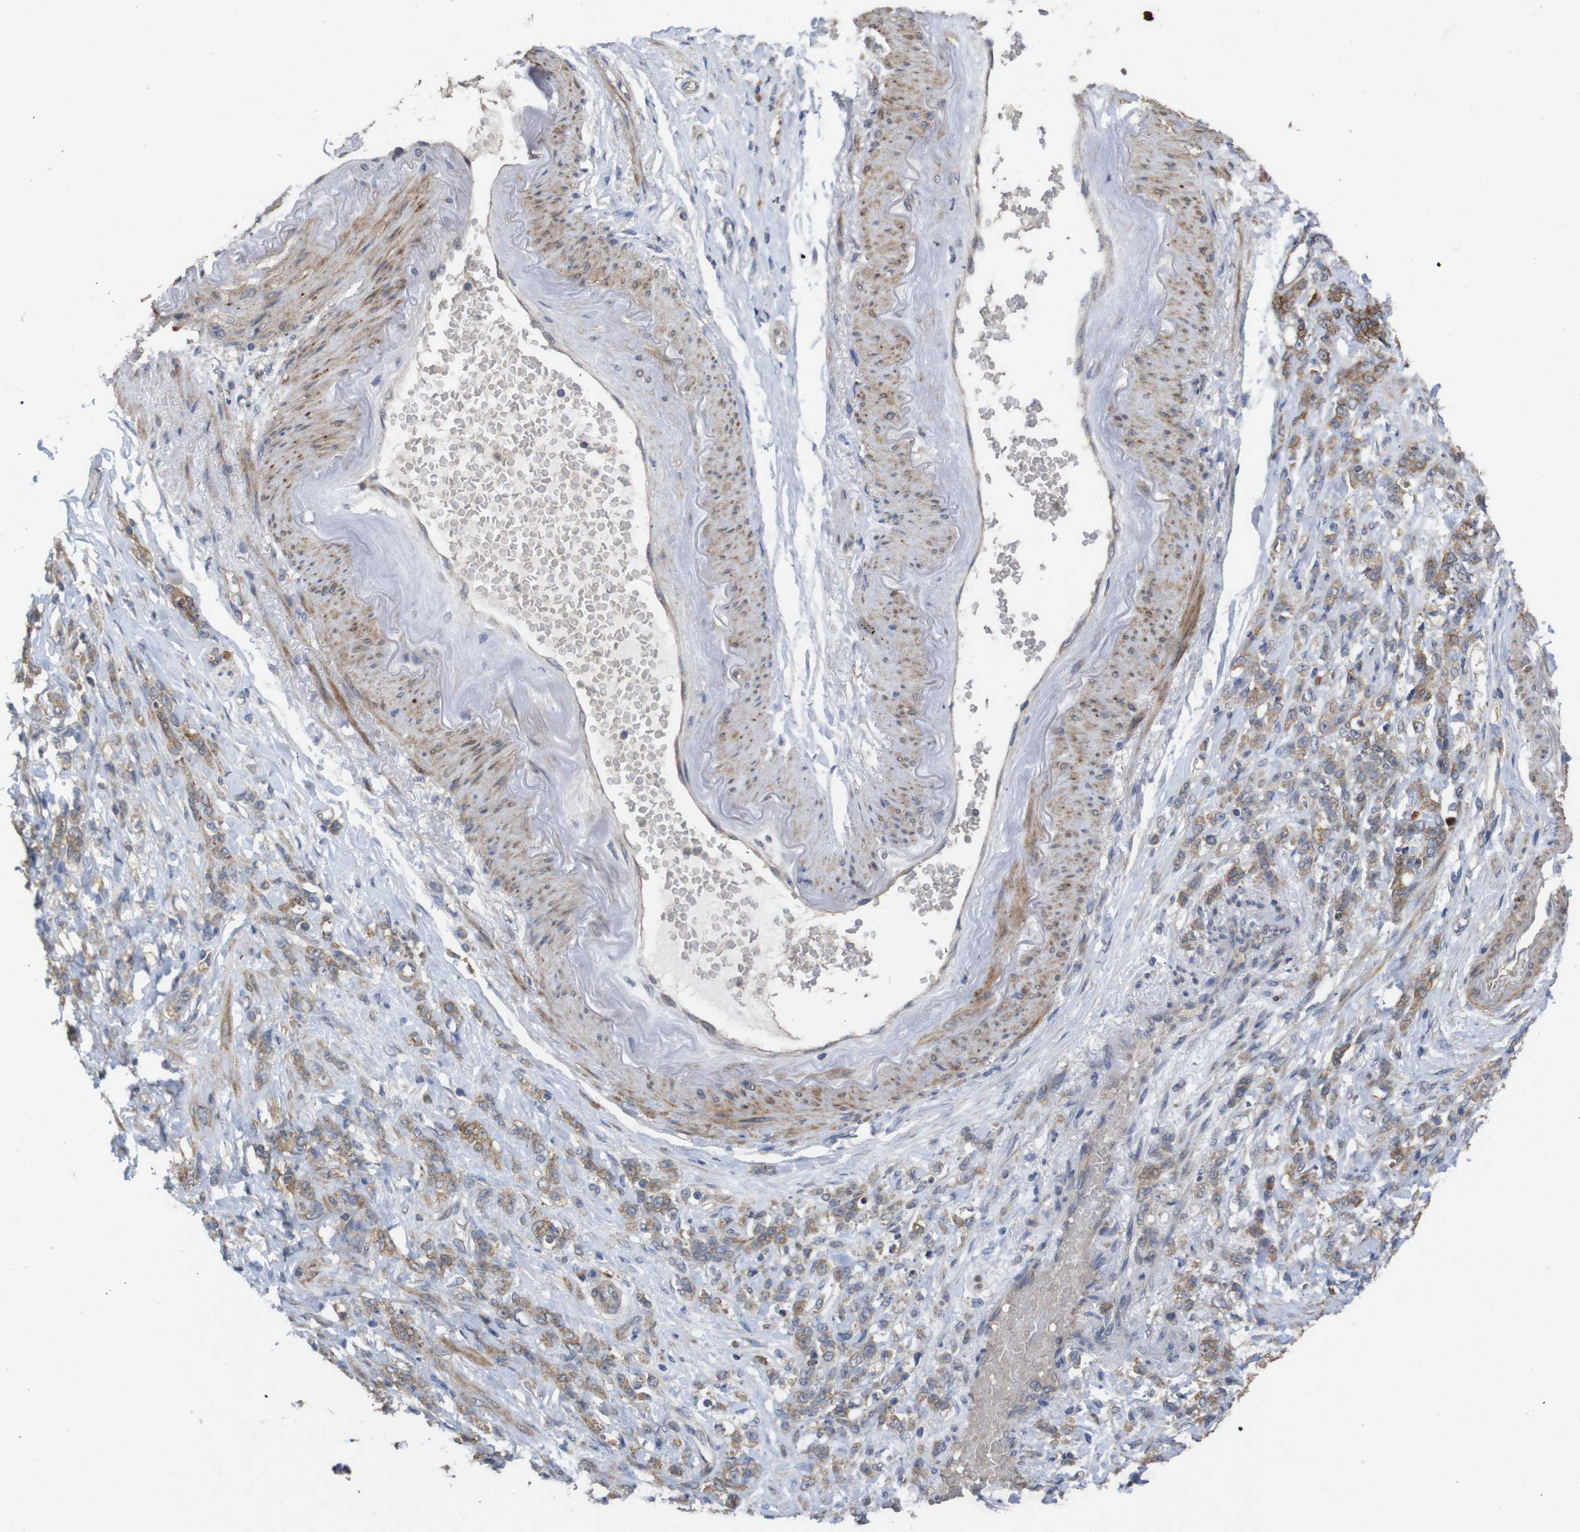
{"staining": {"intensity": "weak", "quantity": ">75%", "location": "cytoplasmic/membranous"}, "tissue": "stomach cancer", "cell_type": "Tumor cells", "image_type": "cancer", "snomed": [{"axis": "morphology", "description": "Adenocarcinoma, NOS"}, {"axis": "topography", "description": "Stomach"}], "caption": "IHC micrograph of neoplastic tissue: stomach cancer (adenocarcinoma) stained using immunohistochemistry (IHC) reveals low levels of weak protein expression localized specifically in the cytoplasmic/membranous of tumor cells, appearing as a cytoplasmic/membranous brown color.", "gene": "KCNS3", "patient": {"sex": "male", "age": 82}}